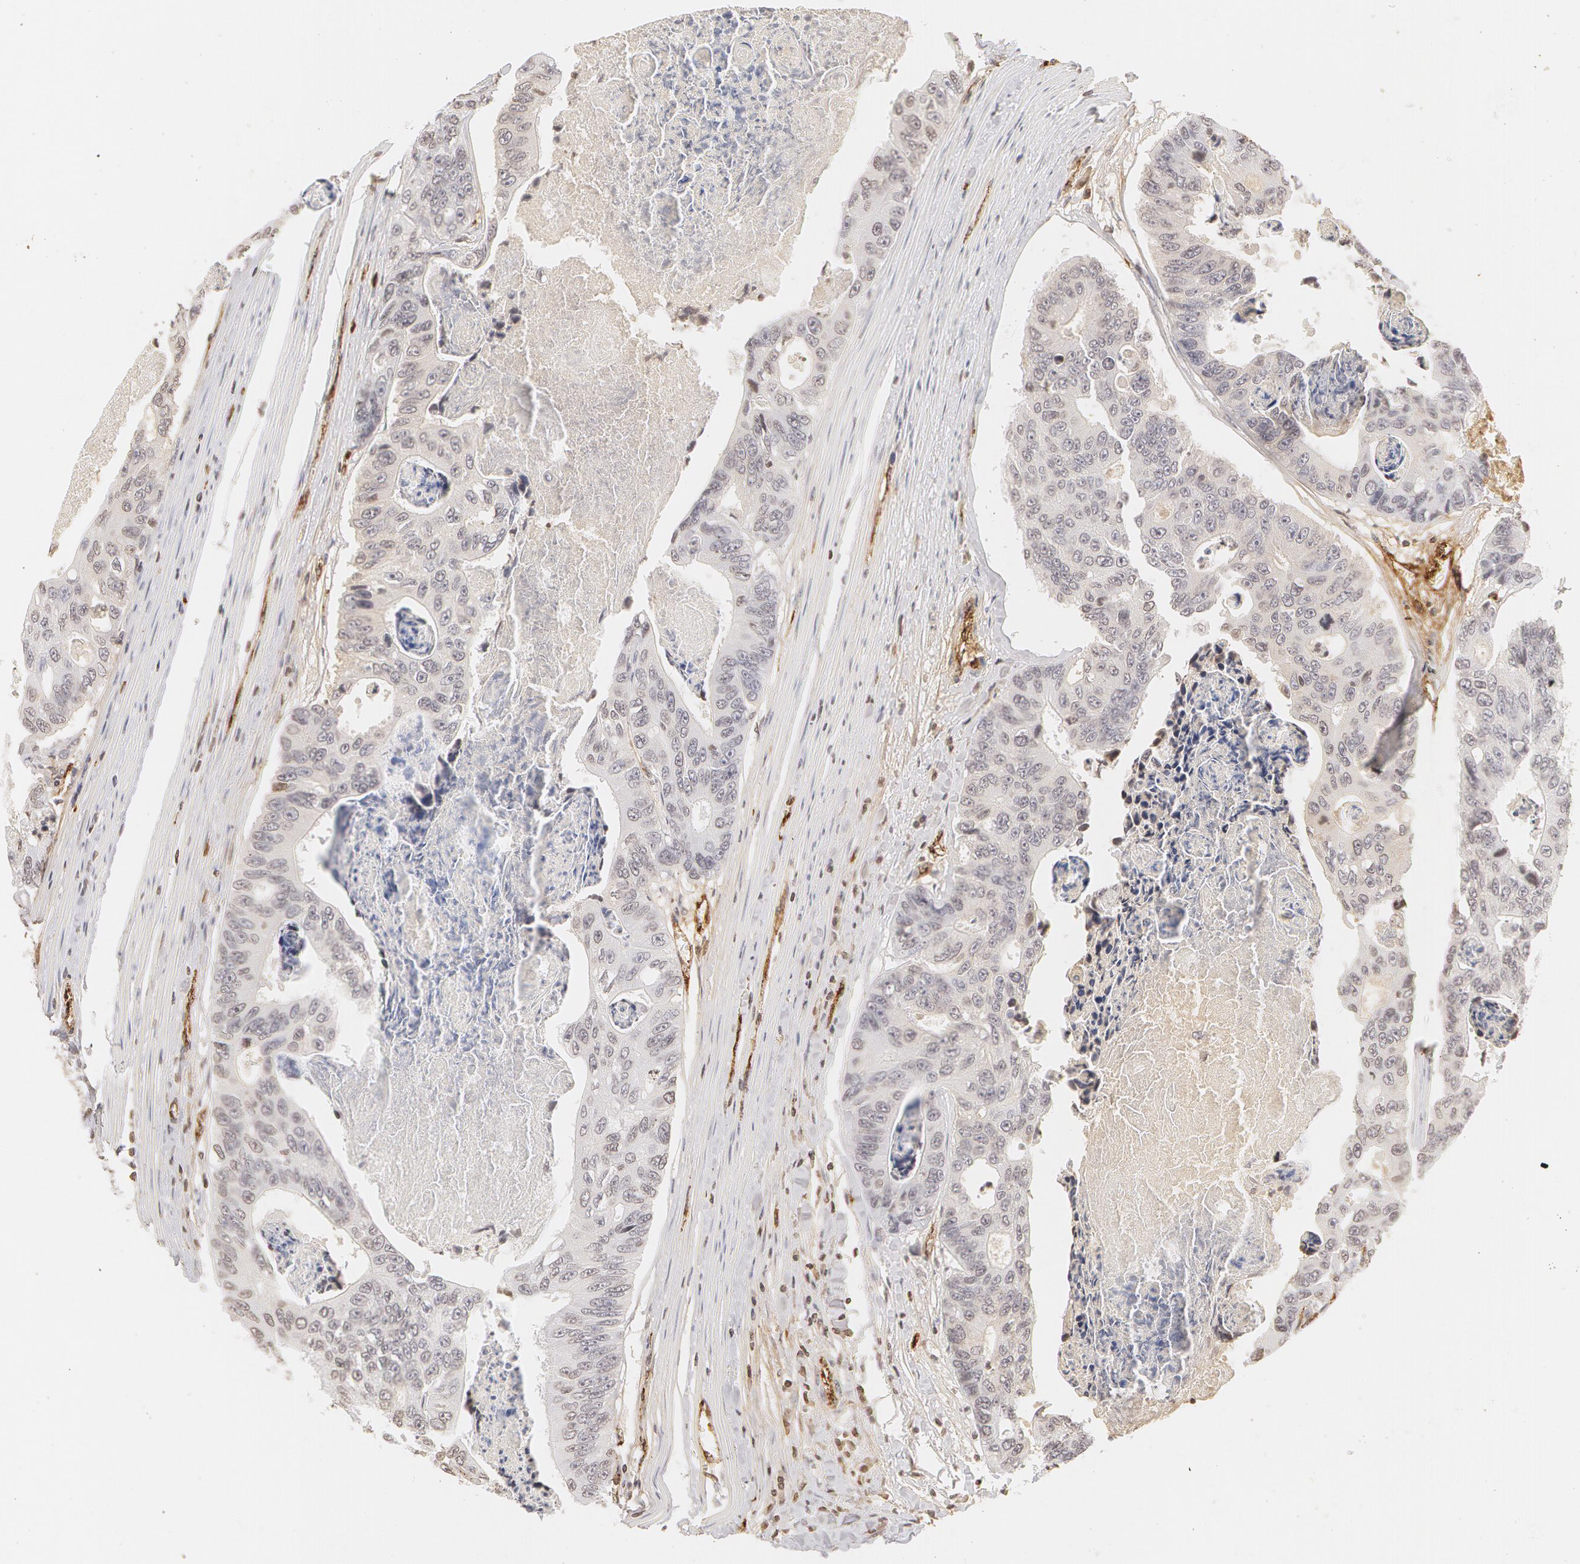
{"staining": {"intensity": "negative", "quantity": "none", "location": "none"}, "tissue": "colorectal cancer", "cell_type": "Tumor cells", "image_type": "cancer", "snomed": [{"axis": "morphology", "description": "Adenocarcinoma, NOS"}, {"axis": "topography", "description": "Colon"}], "caption": "High power microscopy histopathology image of an IHC photomicrograph of adenocarcinoma (colorectal), revealing no significant staining in tumor cells.", "gene": "VWF", "patient": {"sex": "female", "age": 86}}